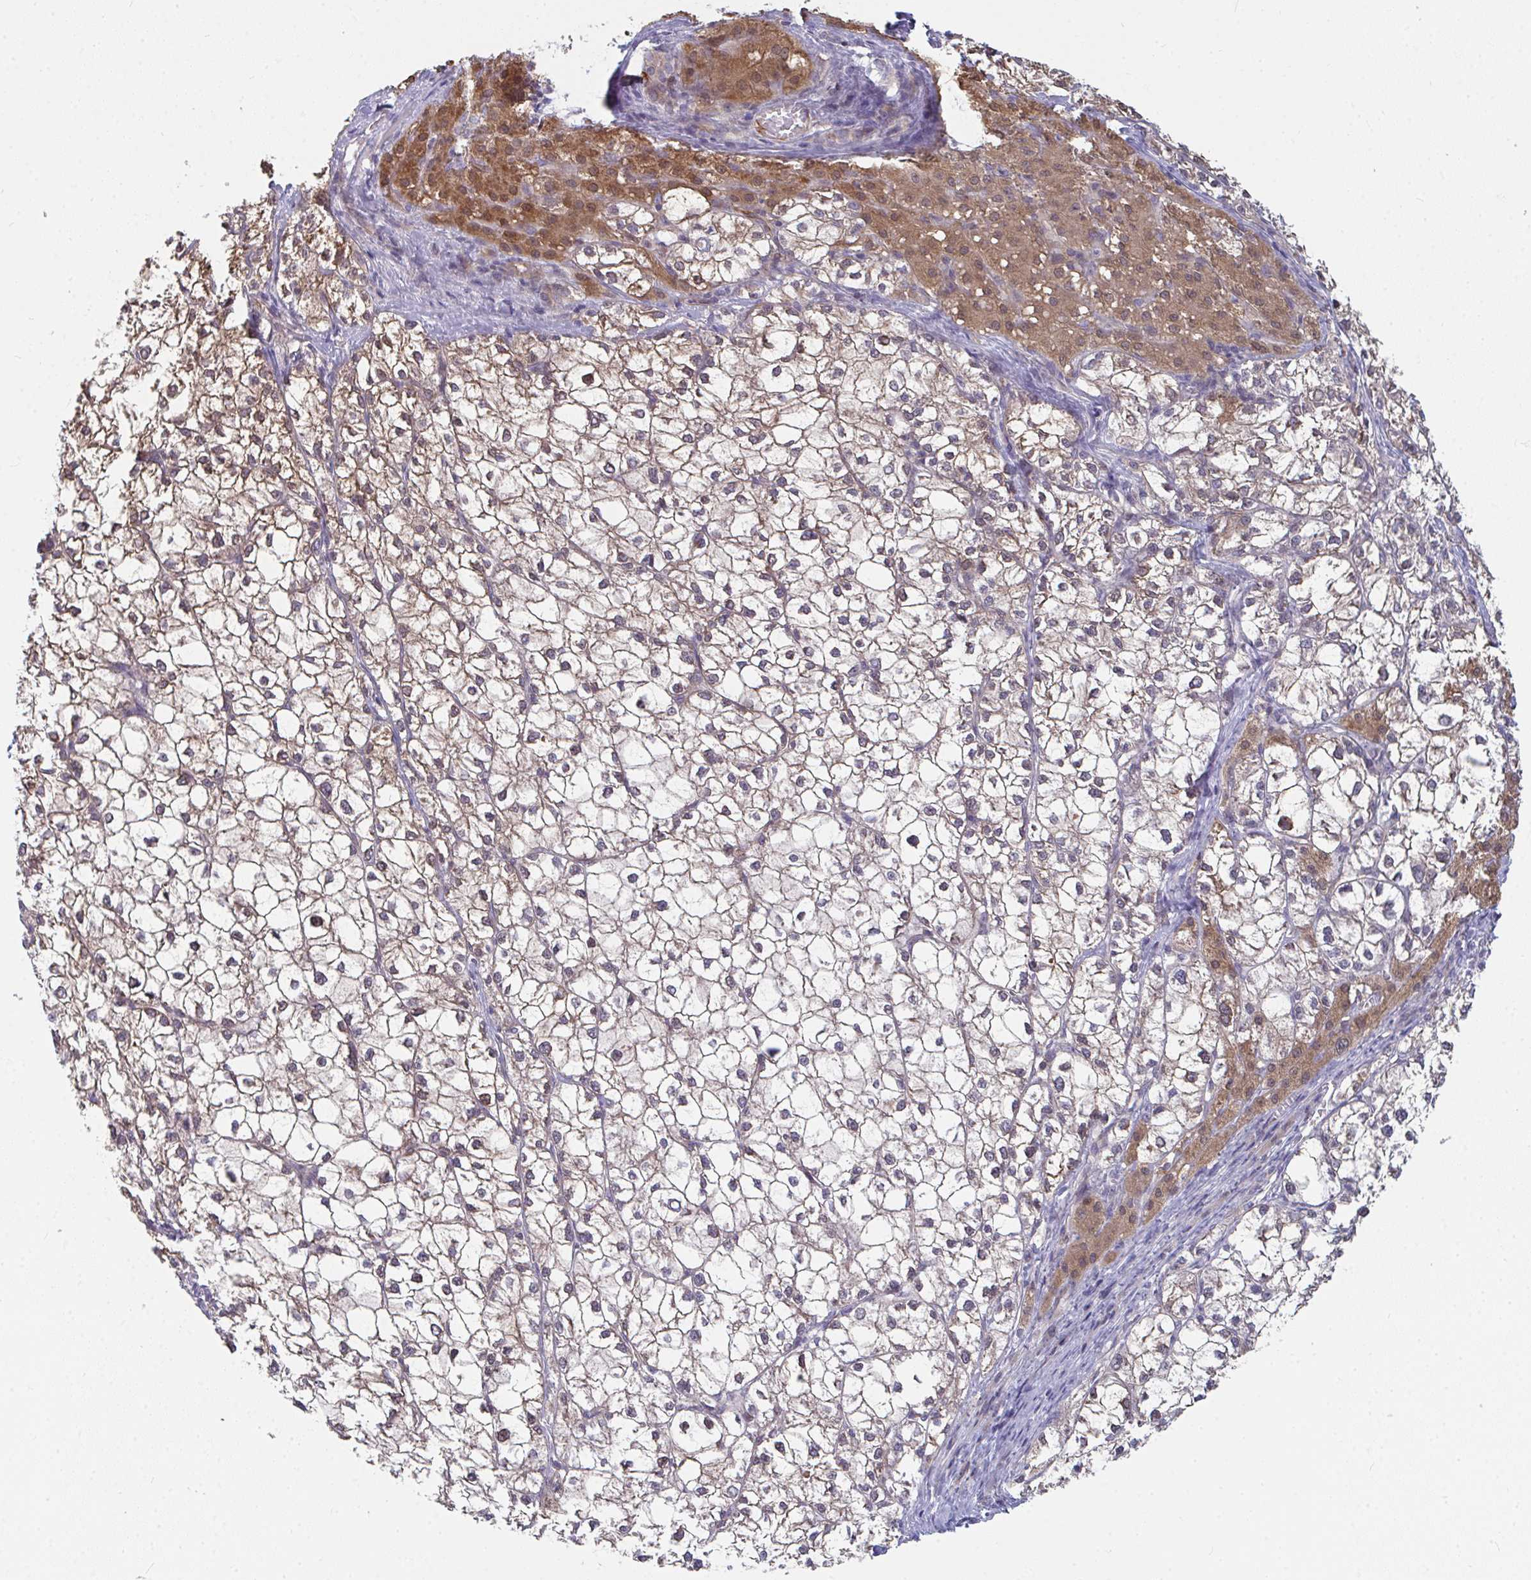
{"staining": {"intensity": "weak", "quantity": ">75%", "location": "cytoplasmic/membranous"}, "tissue": "liver cancer", "cell_type": "Tumor cells", "image_type": "cancer", "snomed": [{"axis": "morphology", "description": "Carcinoma, Hepatocellular, NOS"}, {"axis": "topography", "description": "Liver"}], "caption": "IHC of human liver cancer demonstrates low levels of weak cytoplasmic/membranous positivity in about >75% of tumor cells.", "gene": "EIF1AD", "patient": {"sex": "female", "age": 43}}